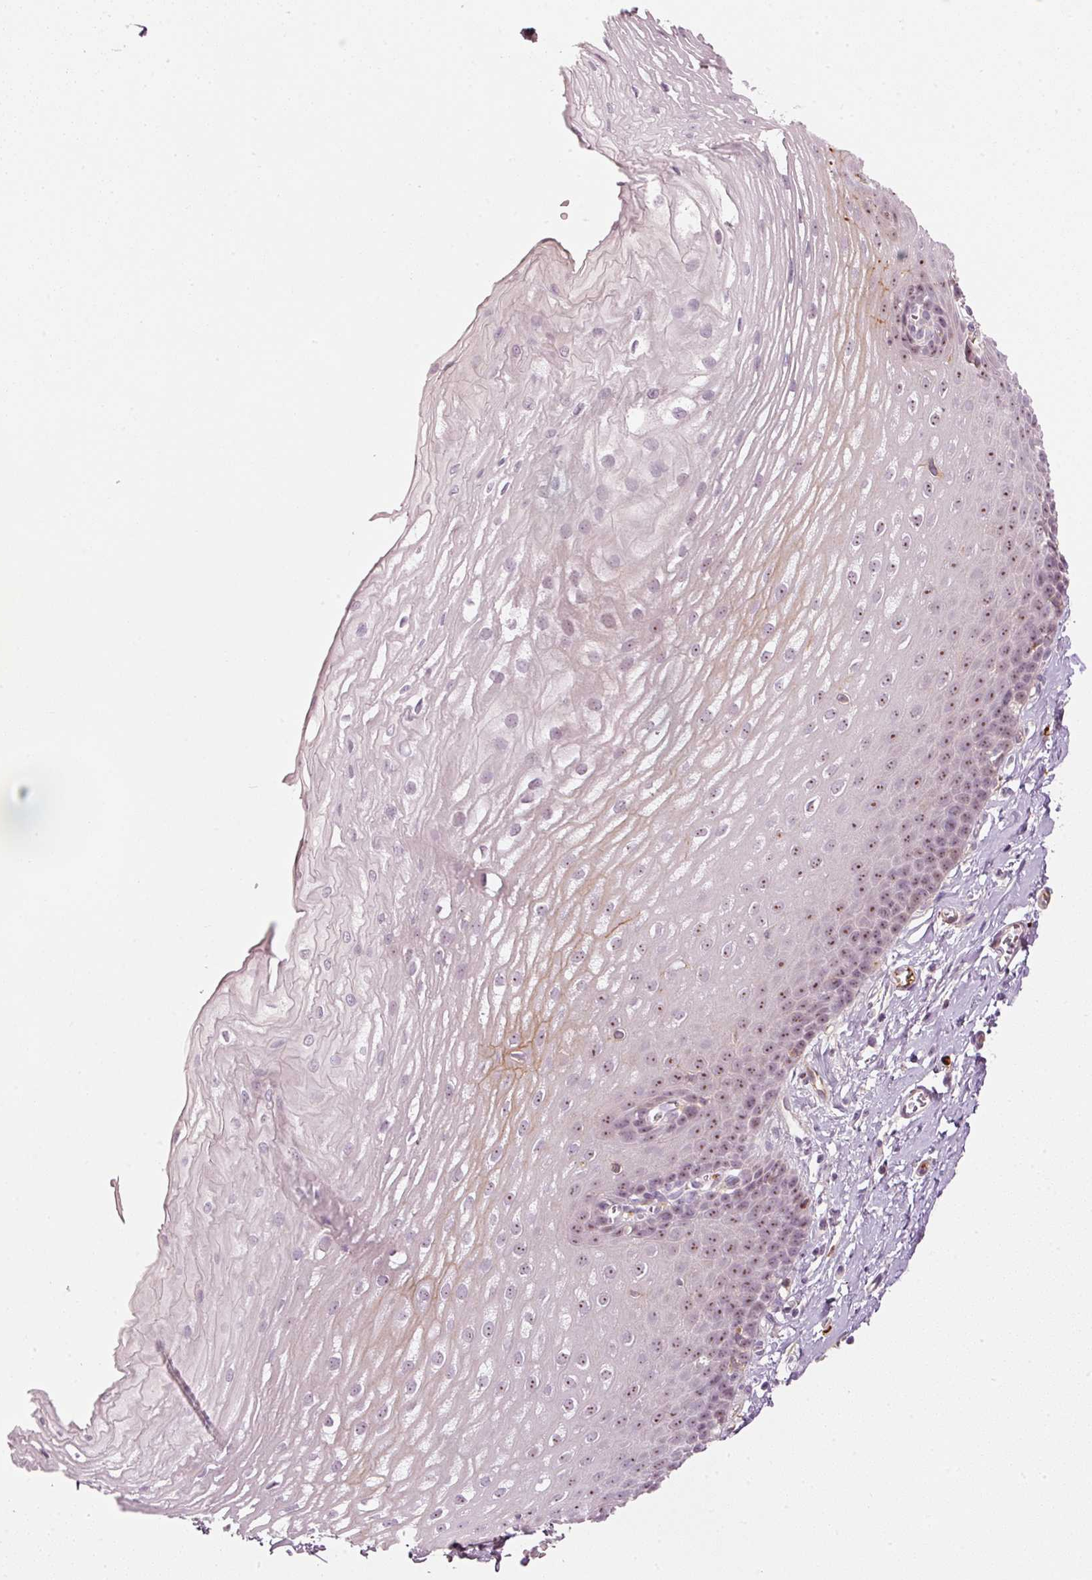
{"staining": {"intensity": "moderate", "quantity": ">75%", "location": "cytoplasmic/membranous,nuclear"}, "tissue": "esophagus", "cell_type": "Squamous epithelial cells", "image_type": "normal", "snomed": [{"axis": "morphology", "description": "Normal tissue, NOS"}, {"axis": "topography", "description": "Esophagus"}], "caption": "Immunohistochemistry photomicrograph of unremarkable esophagus: esophagus stained using immunohistochemistry (IHC) exhibits medium levels of moderate protein expression localized specifically in the cytoplasmic/membranous,nuclear of squamous epithelial cells, appearing as a cytoplasmic/membranous,nuclear brown color.", "gene": "VCAM1", "patient": {"sex": "male", "age": 70}}